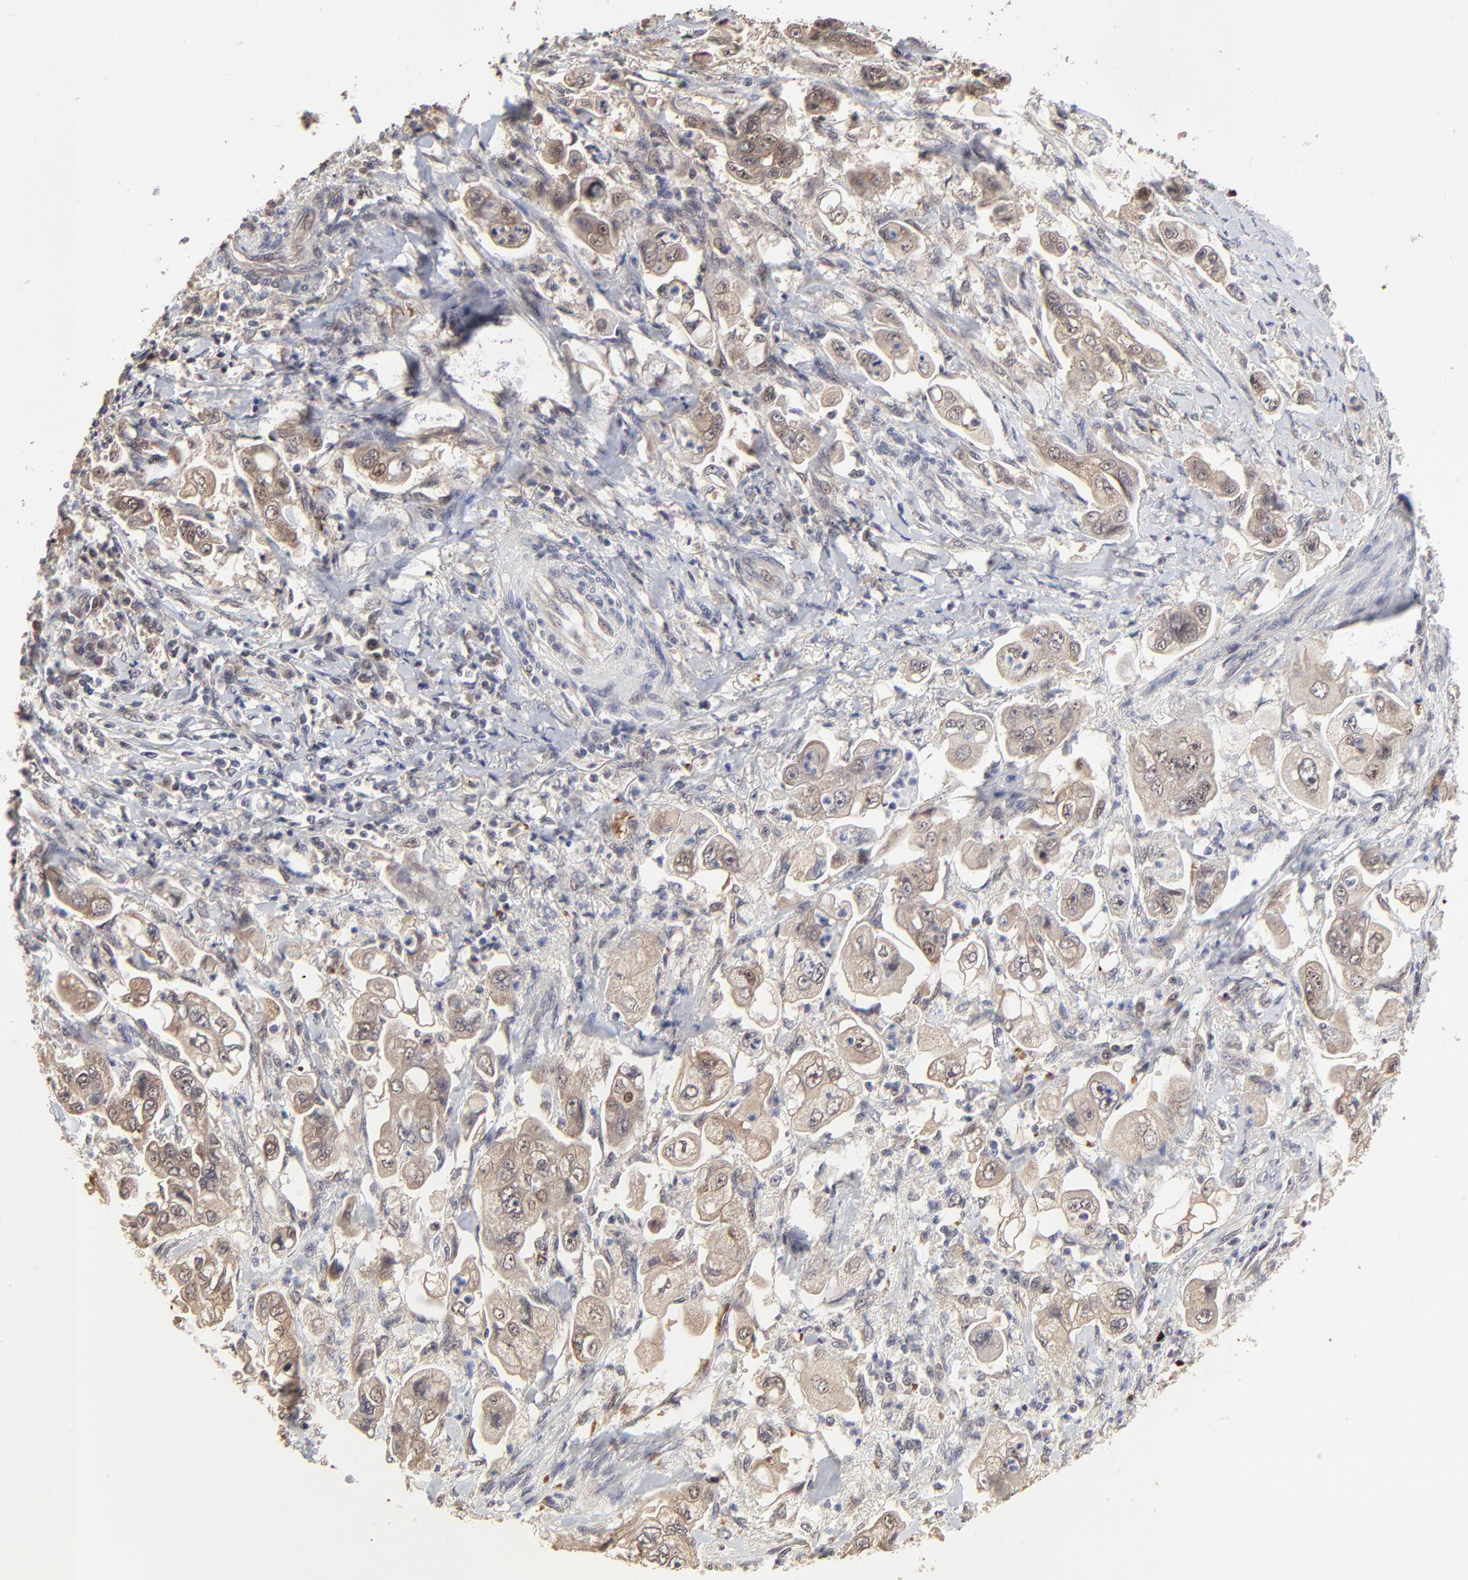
{"staining": {"intensity": "moderate", "quantity": ">75%", "location": "cytoplasmic/membranous"}, "tissue": "stomach cancer", "cell_type": "Tumor cells", "image_type": "cancer", "snomed": [{"axis": "morphology", "description": "Adenocarcinoma, NOS"}, {"axis": "topography", "description": "Stomach"}], "caption": "The micrograph displays a brown stain indicating the presence of a protein in the cytoplasmic/membranous of tumor cells in adenocarcinoma (stomach).", "gene": "FRMD8", "patient": {"sex": "male", "age": 62}}